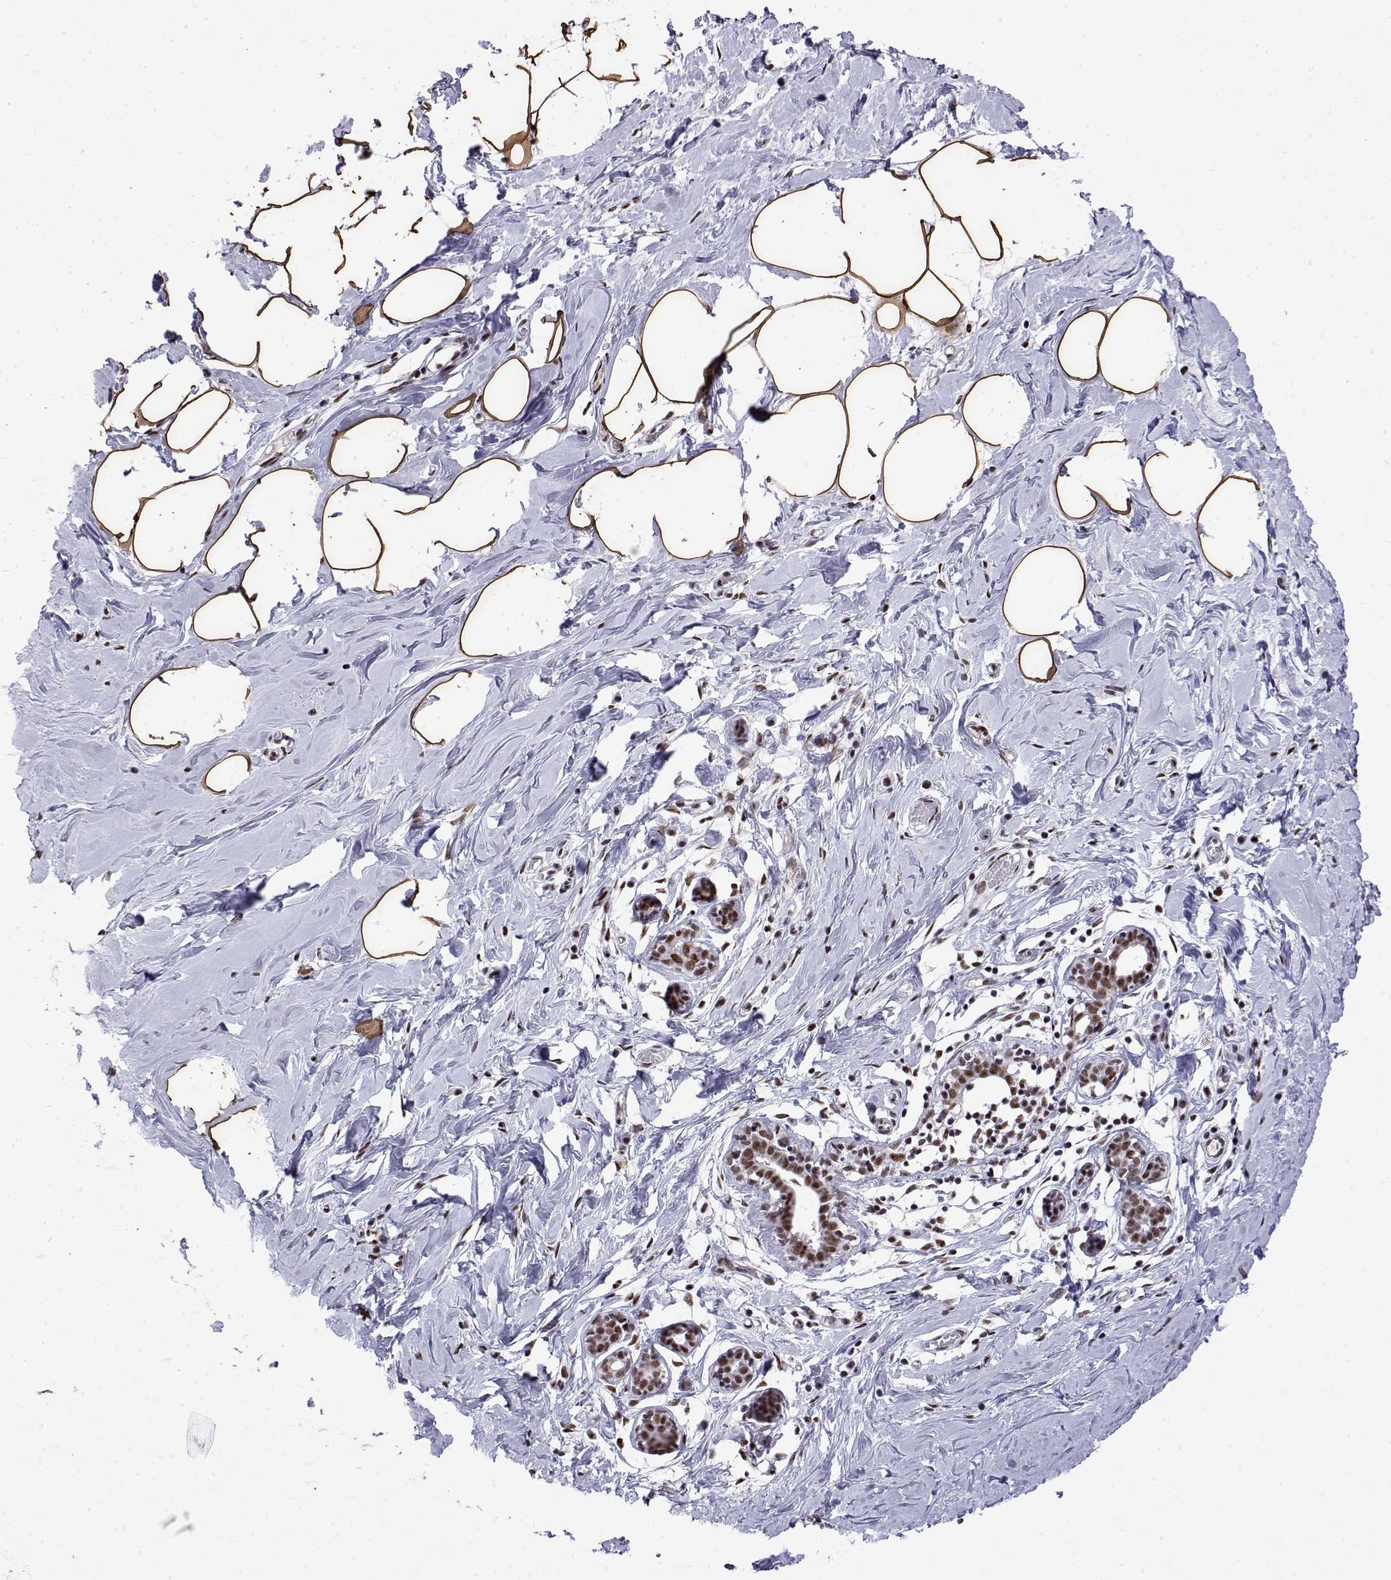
{"staining": {"intensity": "strong", "quantity": ">75%", "location": "cytoplasmic/membranous,nuclear"}, "tissue": "breast", "cell_type": "Adipocytes", "image_type": "normal", "snomed": [{"axis": "morphology", "description": "Normal tissue, NOS"}, {"axis": "topography", "description": "Breast"}], "caption": "Breast stained for a protein (brown) exhibits strong cytoplasmic/membranous,nuclear positive staining in about >75% of adipocytes.", "gene": "POLDIP3", "patient": {"sex": "female", "age": 27}}